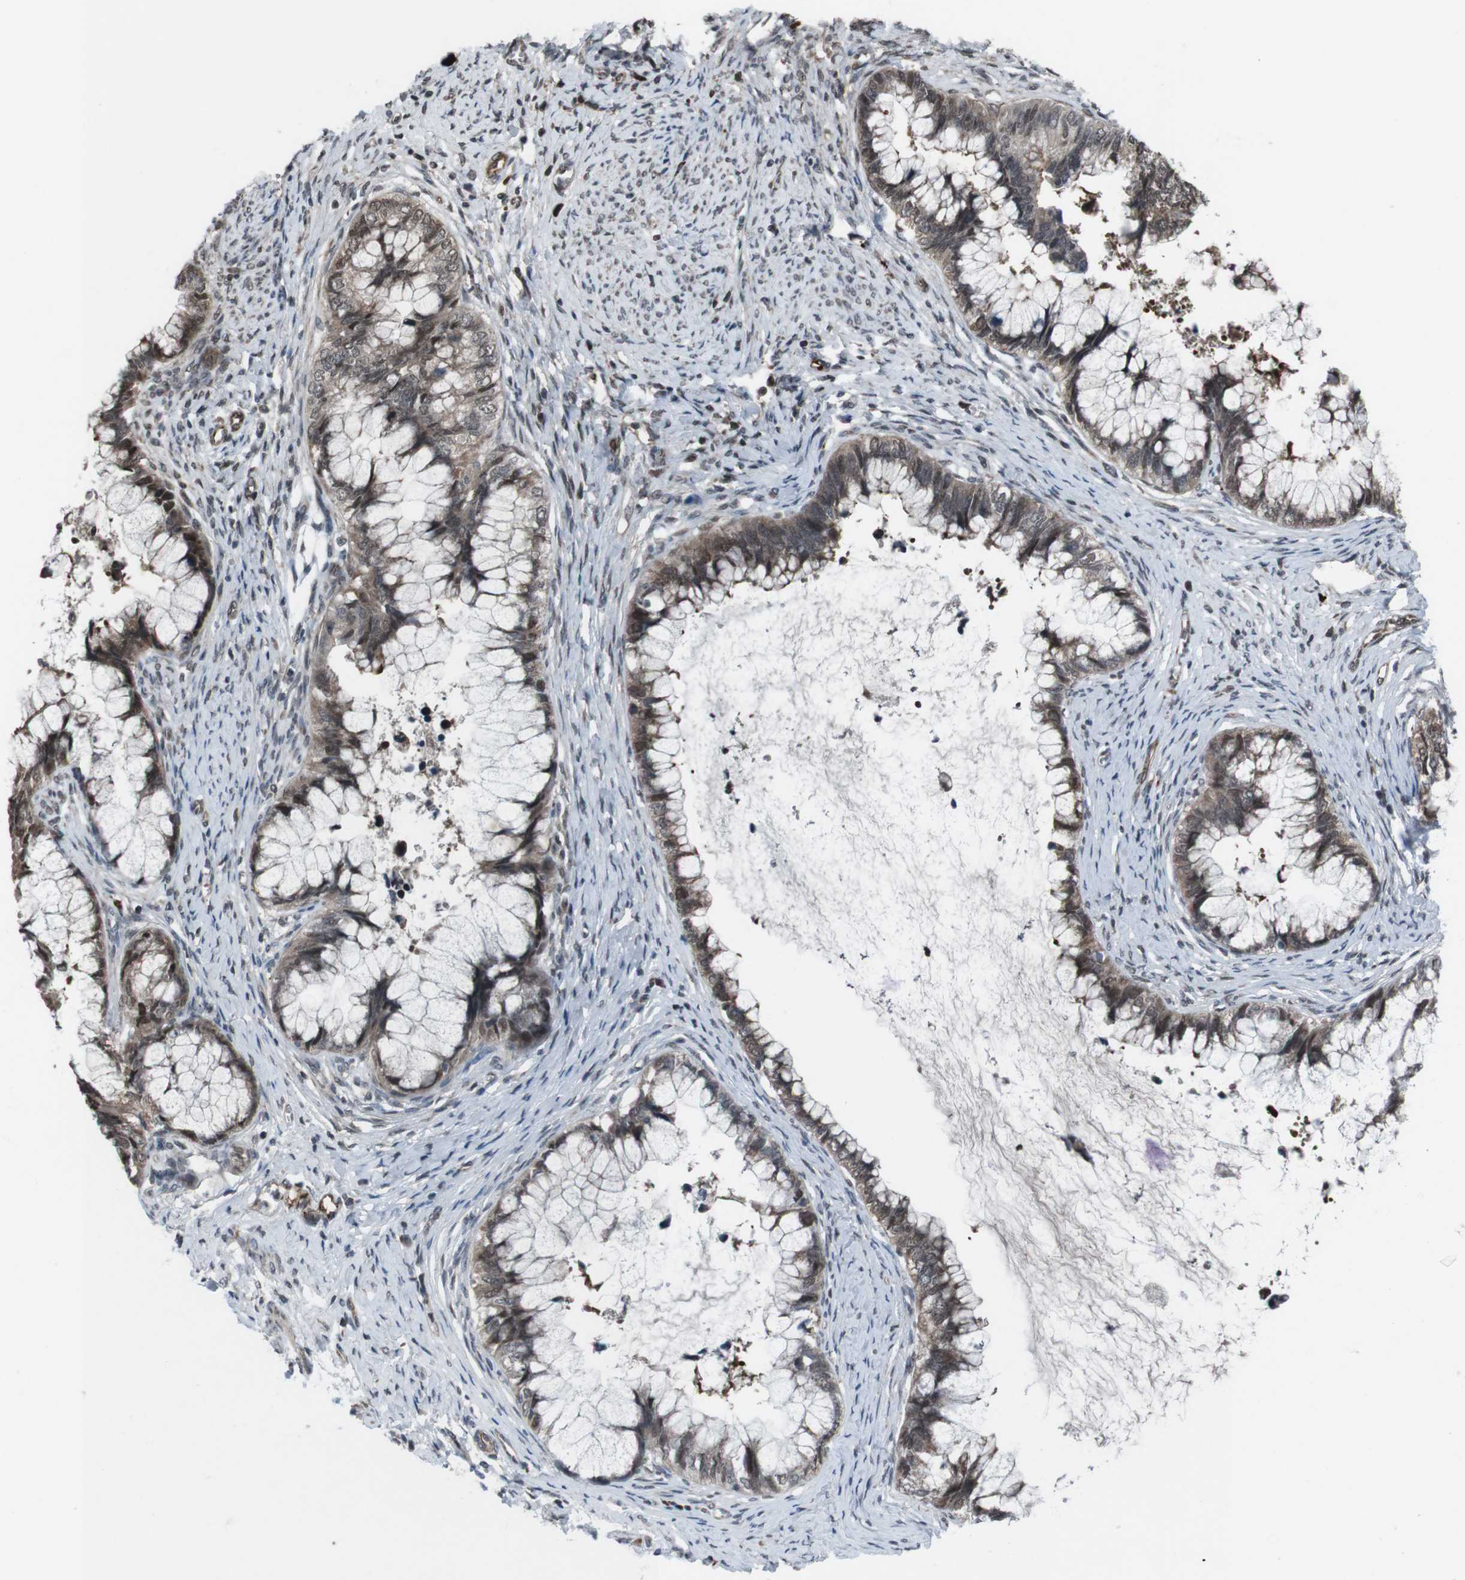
{"staining": {"intensity": "moderate", "quantity": "25%-75%", "location": "cytoplasmic/membranous,nuclear"}, "tissue": "cervical cancer", "cell_type": "Tumor cells", "image_type": "cancer", "snomed": [{"axis": "morphology", "description": "Adenocarcinoma, NOS"}, {"axis": "topography", "description": "Cervix"}], "caption": "Immunohistochemical staining of human cervical cancer (adenocarcinoma) displays moderate cytoplasmic/membranous and nuclear protein staining in about 25%-75% of tumor cells. (Stains: DAB in brown, nuclei in blue, Microscopy: brightfield microscopy at high magnification).", "gene": "SS18L1", "patient": {"sex": "female", "age": 44}}